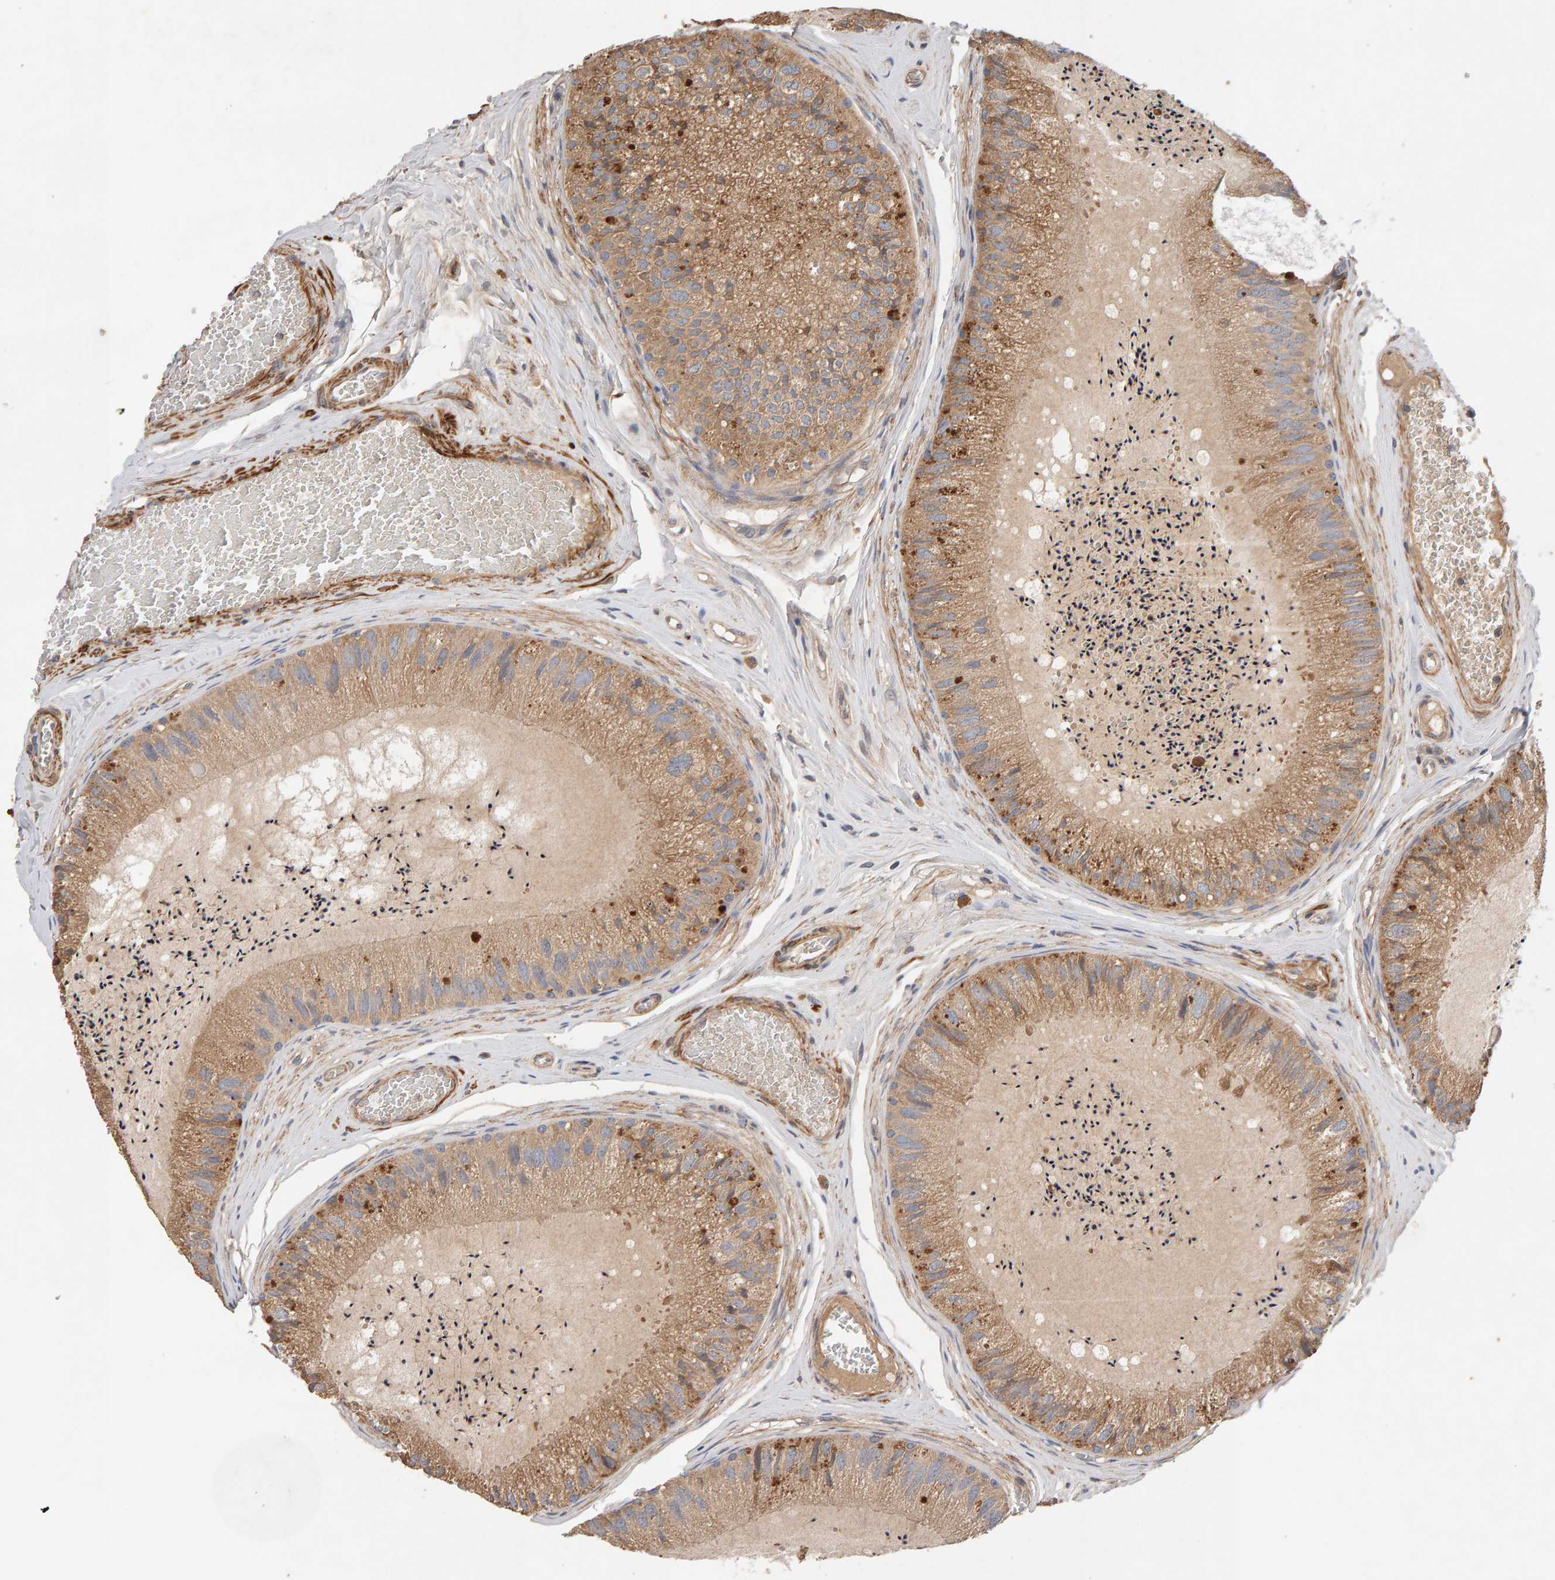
{"staining": {"intensity": "moderate", "quantity": ">75%", "location": "cytoplasmic/membranous"}, "tissue": "epididymis", "cell_type": "Glandular cells", "image_type": "normal", "snomed": [{"axis": "morphology", "description": "Normal tissue, NOS"}, {"axis": "topography", "description": "Epididymis"}], "caption": "DAB immunohistochemical staining of unremarkable human epididymis displays moderate cytoplasmic/membranous protein expression in about >75% of glandular cells. (DAB (3,3'-diaminobenzidine) = brown stain, brightfield microscopy at high magnification).", "gene": "RNF19A", "patient": {"sex": "male", "age": 31}}